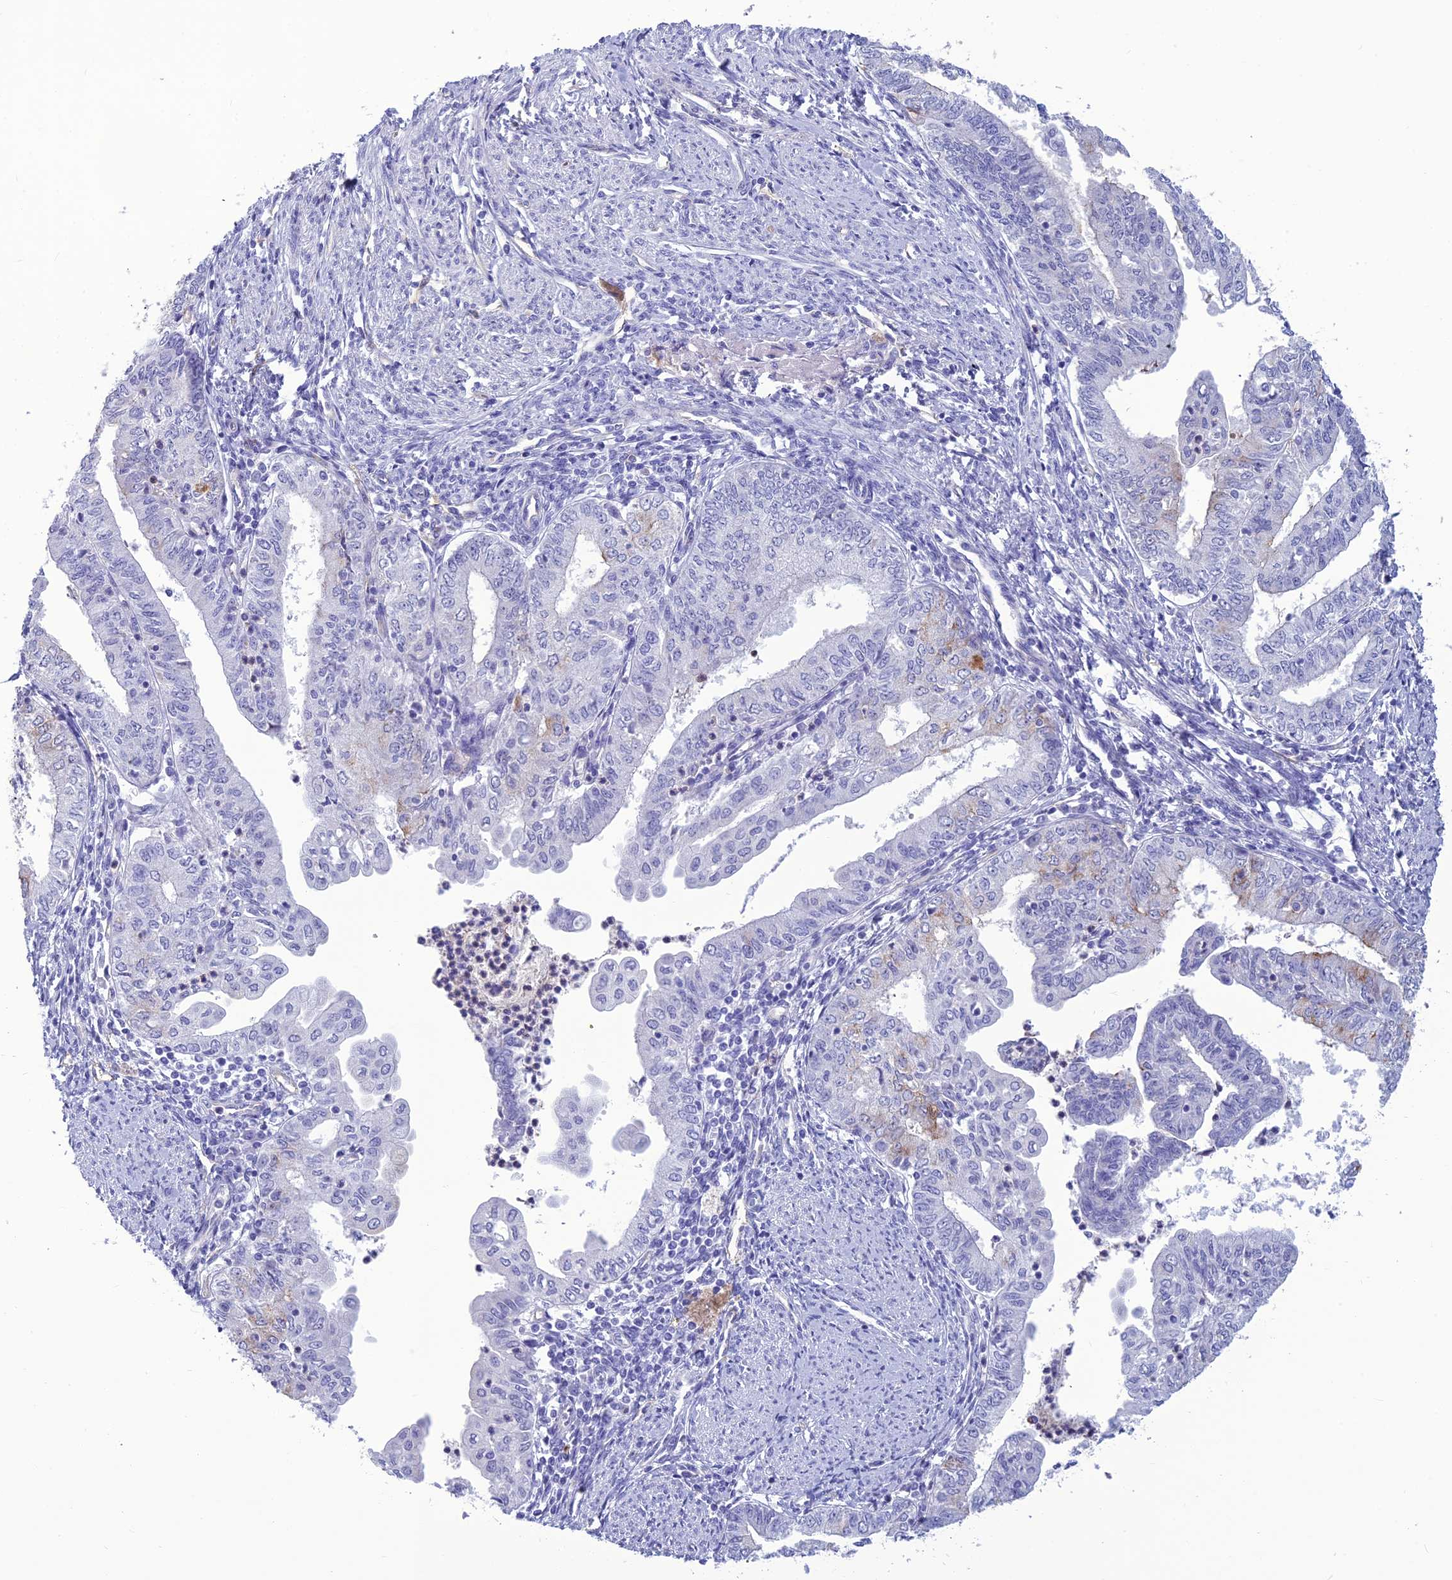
{"staining": {"intensity": "negative", "quantity": "none", "location": "none"}, "tissue": "endometrial cancer", "cell_type": "Tumor cells", "image_type": "cancer", "snomed": [{"axis": "morphology", "description": "Adenocarcinoma, NOS"}, {"axis": "topography", "description": "Endometrium"}], "caption": "This photomicrograph is of adenocarcinoma (endometrial) stained with immunohistochemistry to label a protein in brown with the nuclei are counter-stained blue. There is no positivity in tumor cells. Nuclei are stained in blue.", "gene": "BBS7", "patient": {"sex": "female", "age": 66}}